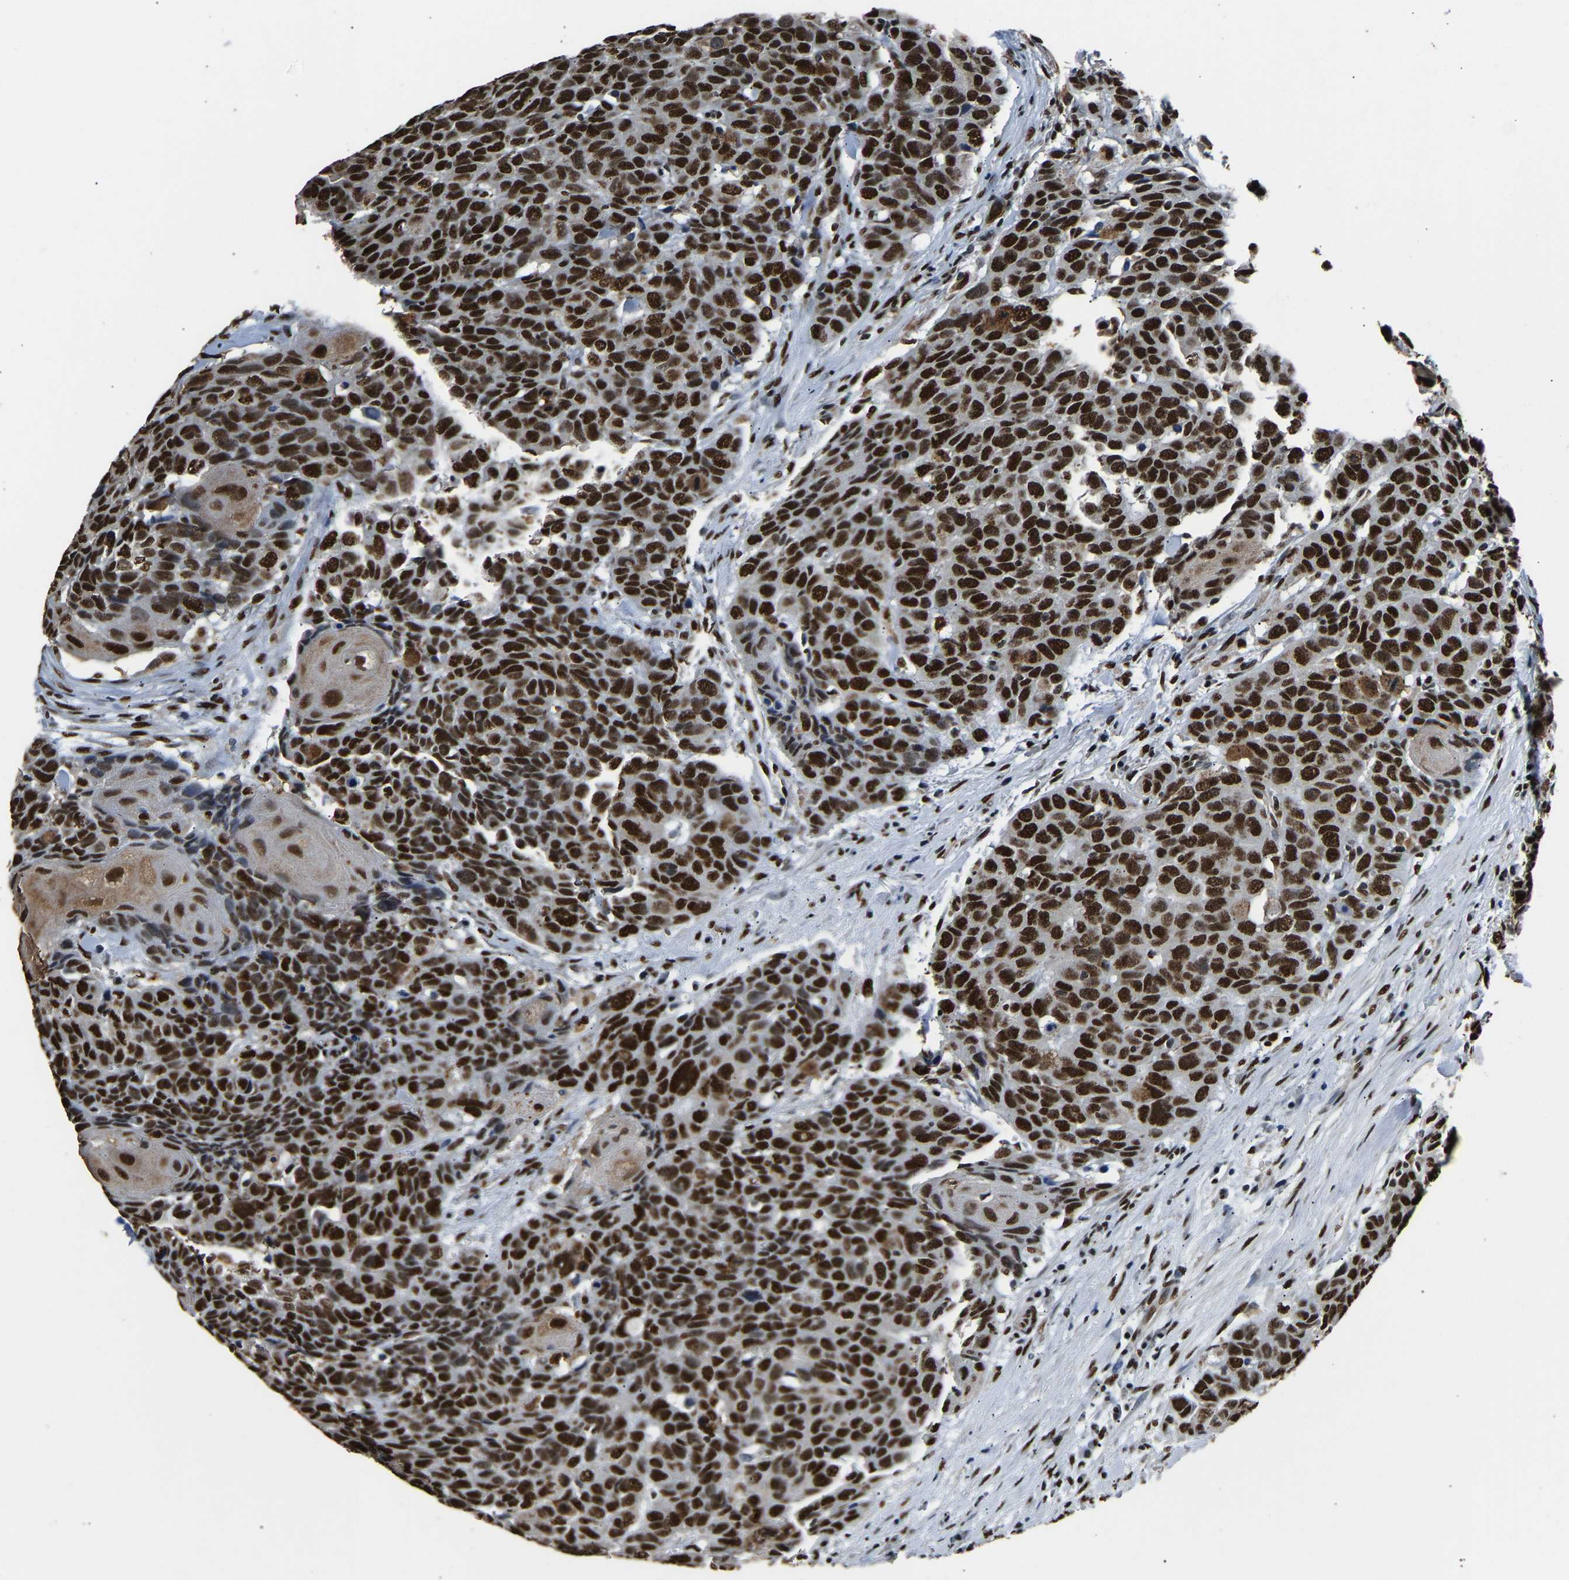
{"staining": {"intensity": "strong", "quantity": ">75%", "location": "nuclear"}, "tissue": "head and neck cancer", "cell_type": "Tumor cells", "image_type": "cancer", "snomed": [{"axis": "morphology", "description": "Squamous cell carcinoma, NOS"}, {"axis": "topography", "description": "Head-Neck"}], "caption": "About >75% of tumor cells in human head and neck cancer exhibit strong nuclear protein expression as visualized by brown immunohistochemical staining.", "gene": "SAFB", "patient": {"sex": "male", "age": 66}}